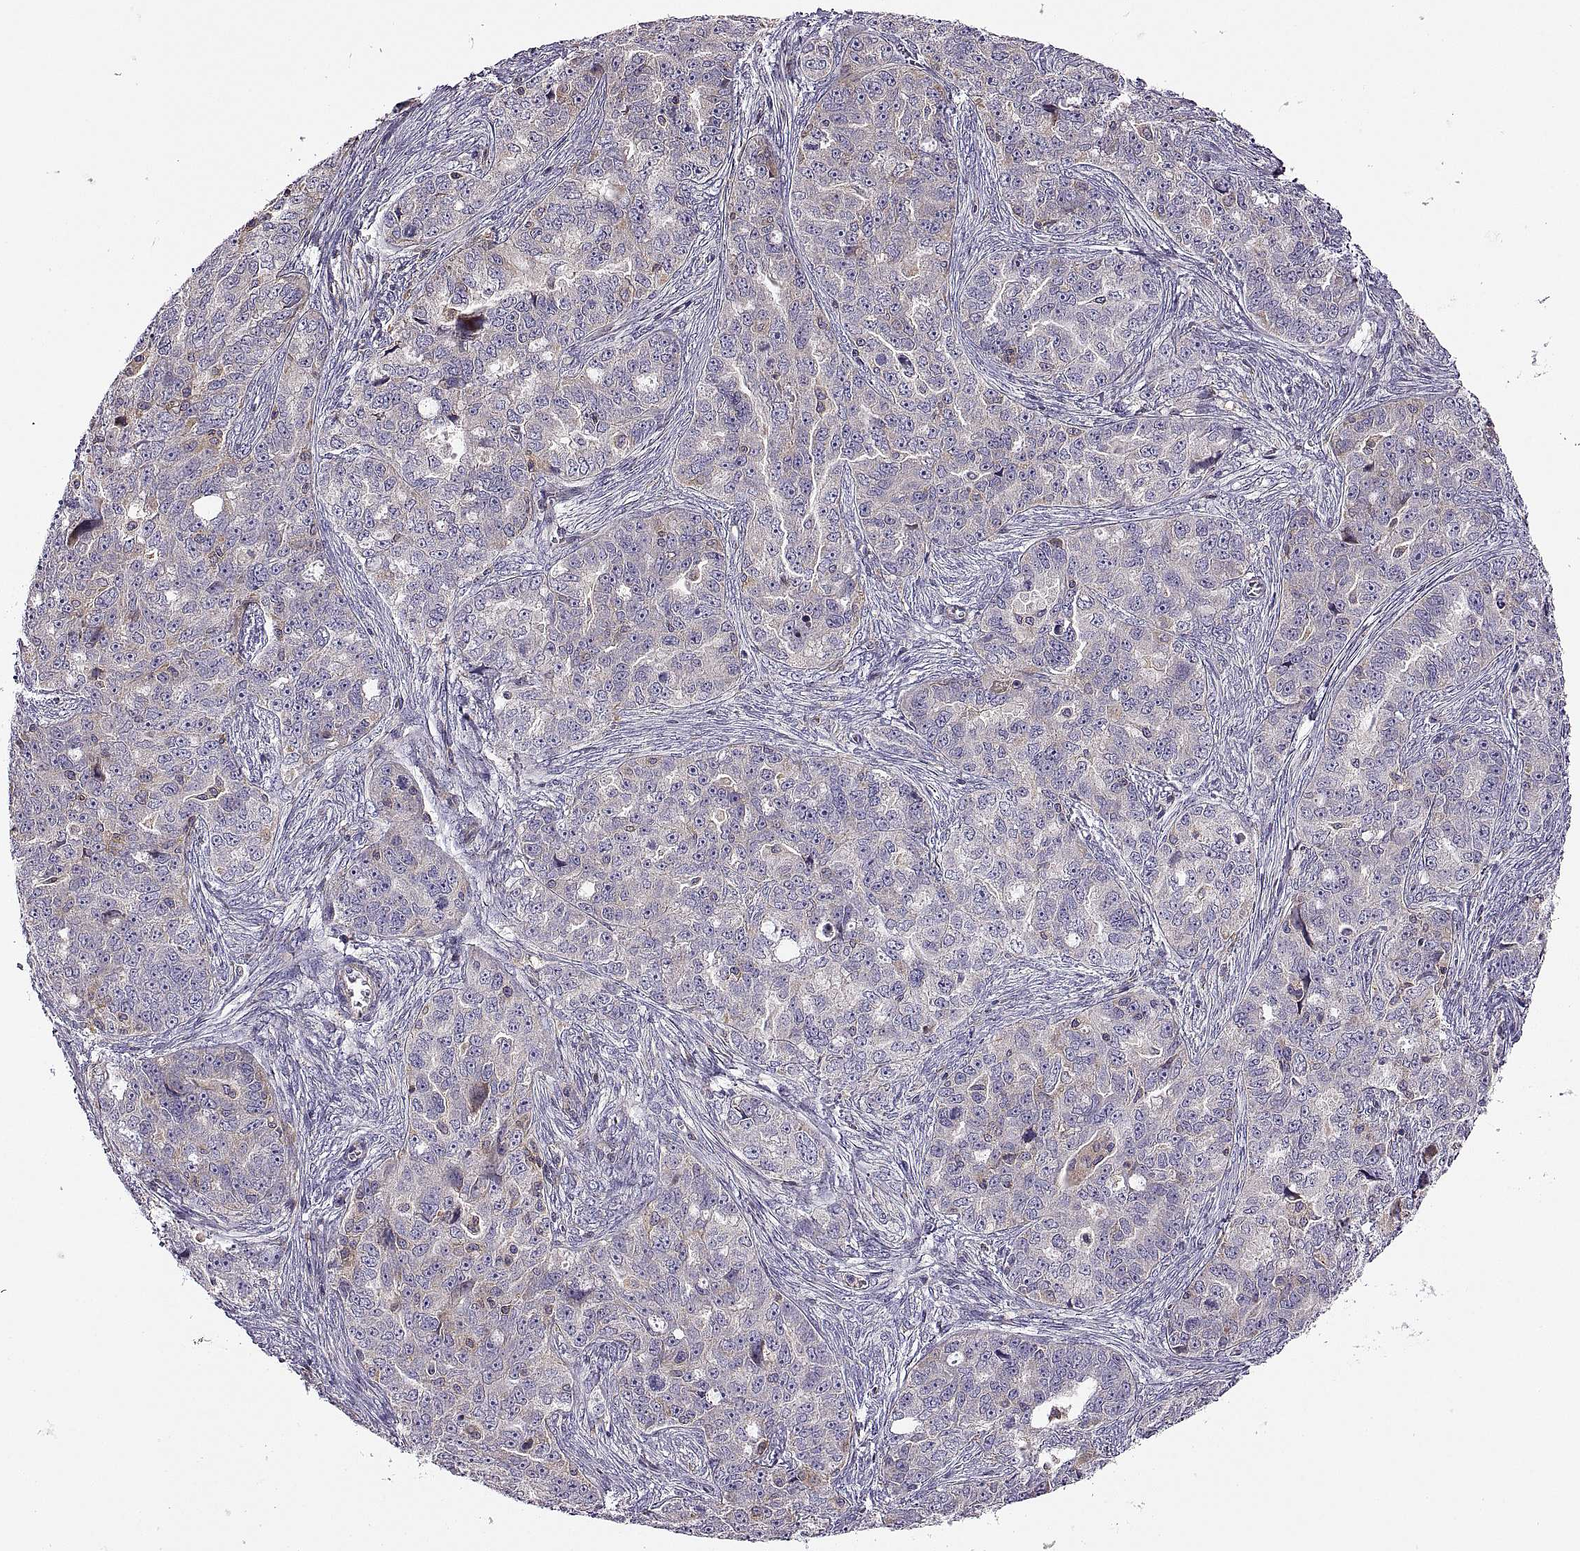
{"staining": {"intensity": "weak", "quantity": "25%-75%", "location": "cytoplasmic/membranous"}, "tissue": "ovarian cancer", "cell_type": "Tumor cells", "image_type": "cancer", "snomed": [{"axis": "morphology", "description": "Cystadenocarcinoma, serous, NOS"}, {"axis": "topography", "description": "Ovary"}], "caption": "Immunohistochemistry (IHC) photomicrograph of neoplastic tissue: serous cystadenocarcinoma (ovarian) stained using IHC reveals low levels of weak protein expression localized specifically in the cytoplasmic/membranous of tumor cells, appearing as a cytoplasmic/membranous brown color.", "gene": "SPATA32", "patient": {"sex": "female", "age": 51}}